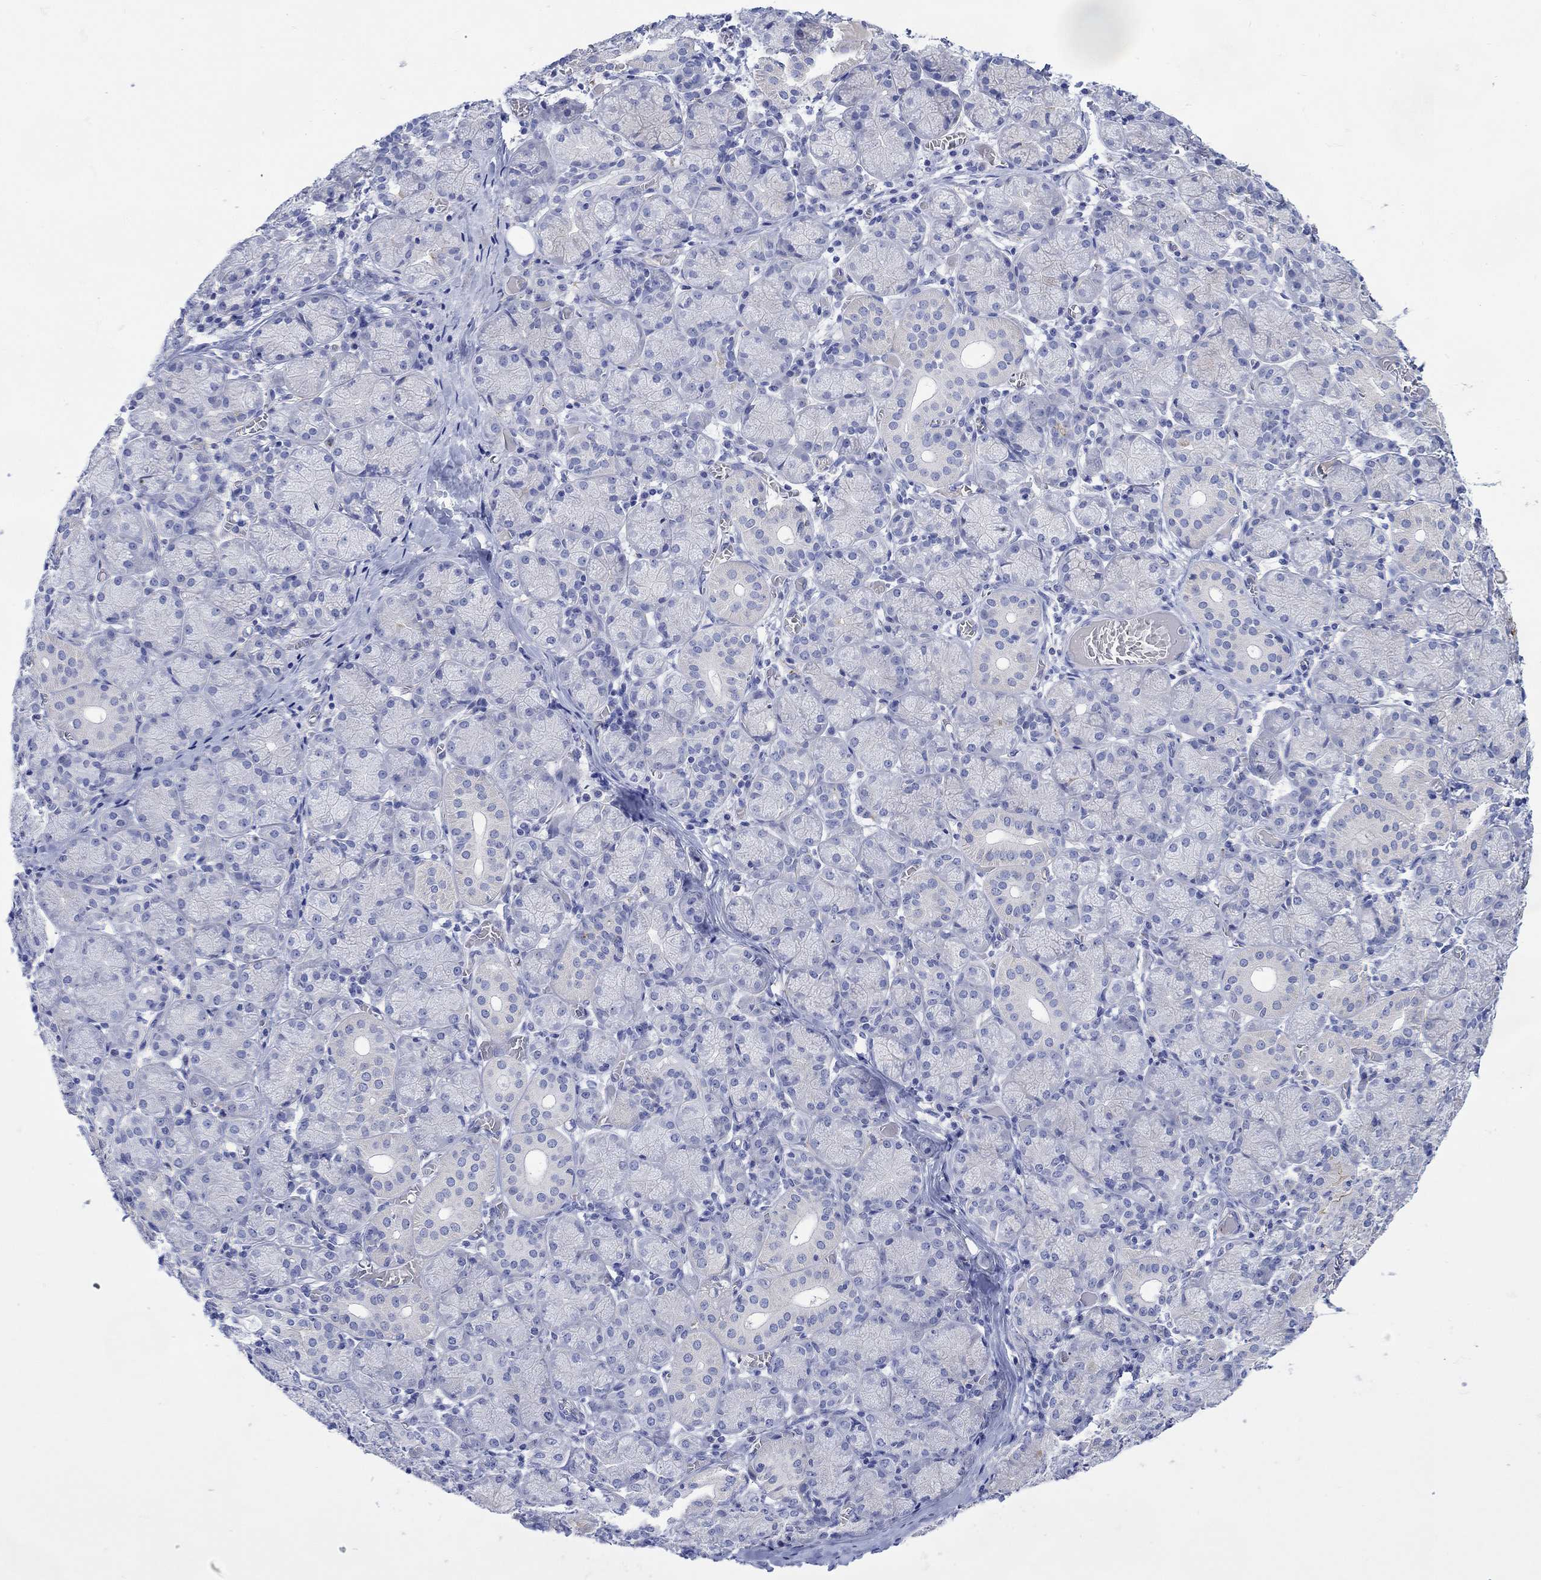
{"staining": {"intensity": "negative", "quantity": "none", "location": "none"}, "tissue": "salivary gland", "cell_type": "Glandular cells", "image_type": "normal", "snomed": [{"axis": "morphology", "description": "Normal tissue, NOS"}, {"axis": "topography", "description": "Salivary gland"}, {"axis": "topography", "description": "Peripheral nerve tissue"}], "caption": "Glandular cells are negative for brown protein staining in unremarkable salivary gland. Nuclei are stained in blue.", "gene": "ANKMY1", "patient": {"sex": "female", "age": 24}}